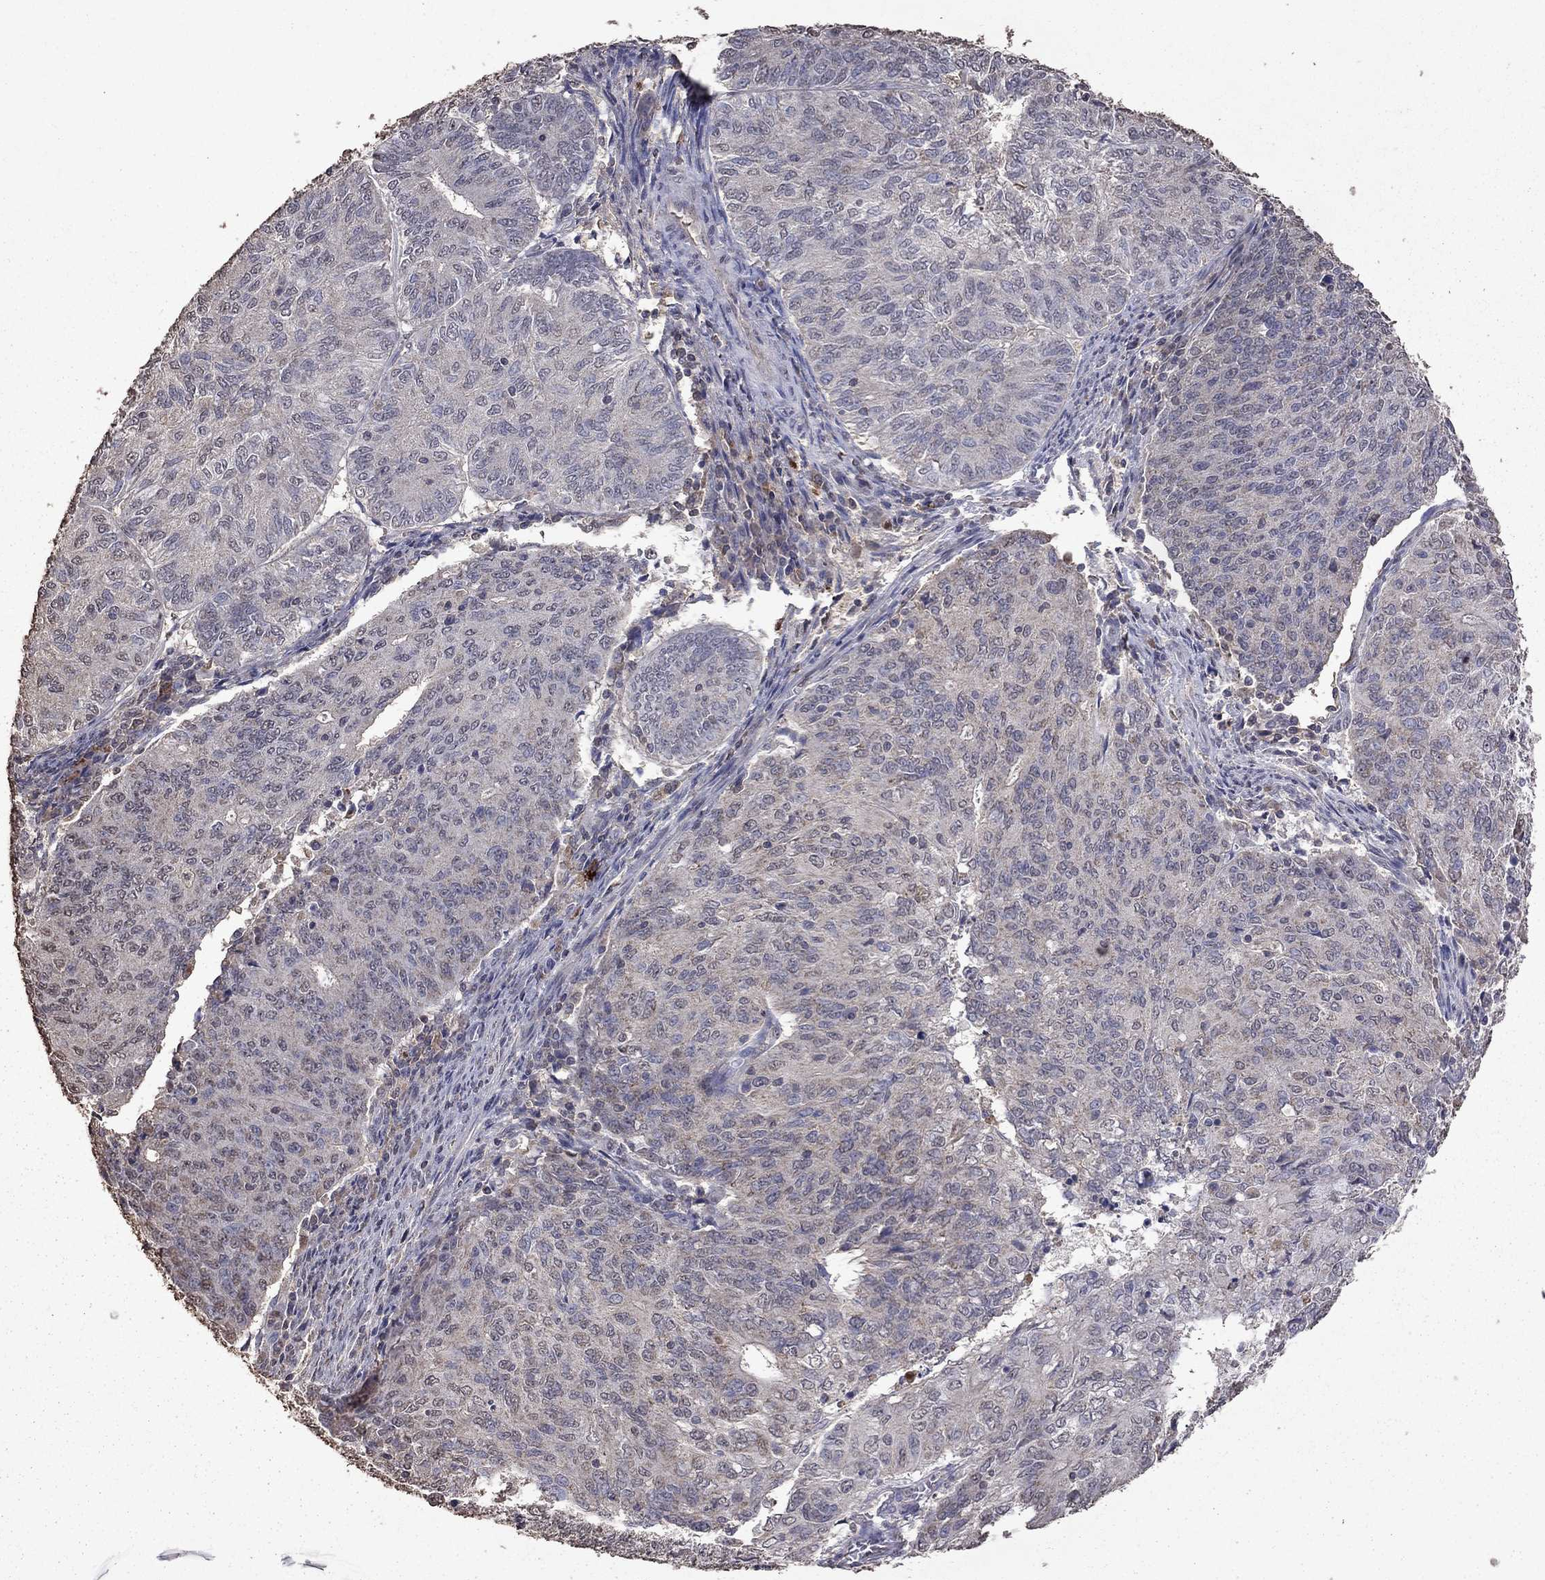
{"staining": {"intensity": "weak", "quantity": "<25%", "location": "cytoplasmic/membranous"}, "tissue": "endometrial cancer", "cell_type": "Tumor cells", "image_type": "cancer", "snomed": [{"axis": "morphology", "description": "Adenocarcinoma, NOS"}, {"axis": "topography", "description": "Endometrium"}], "caption": "Protein analysis of endometrial cancer (adenocarcinoma) exhibits no significant staining in tumor cells. The staining is performed using DAB (3,3'-diaminobenzidine) brown chromogen with nuclei counter-stained in using hematoxylin.", "gene": "SERPINA5", "patient": {"sex": "female", "age": 82}}